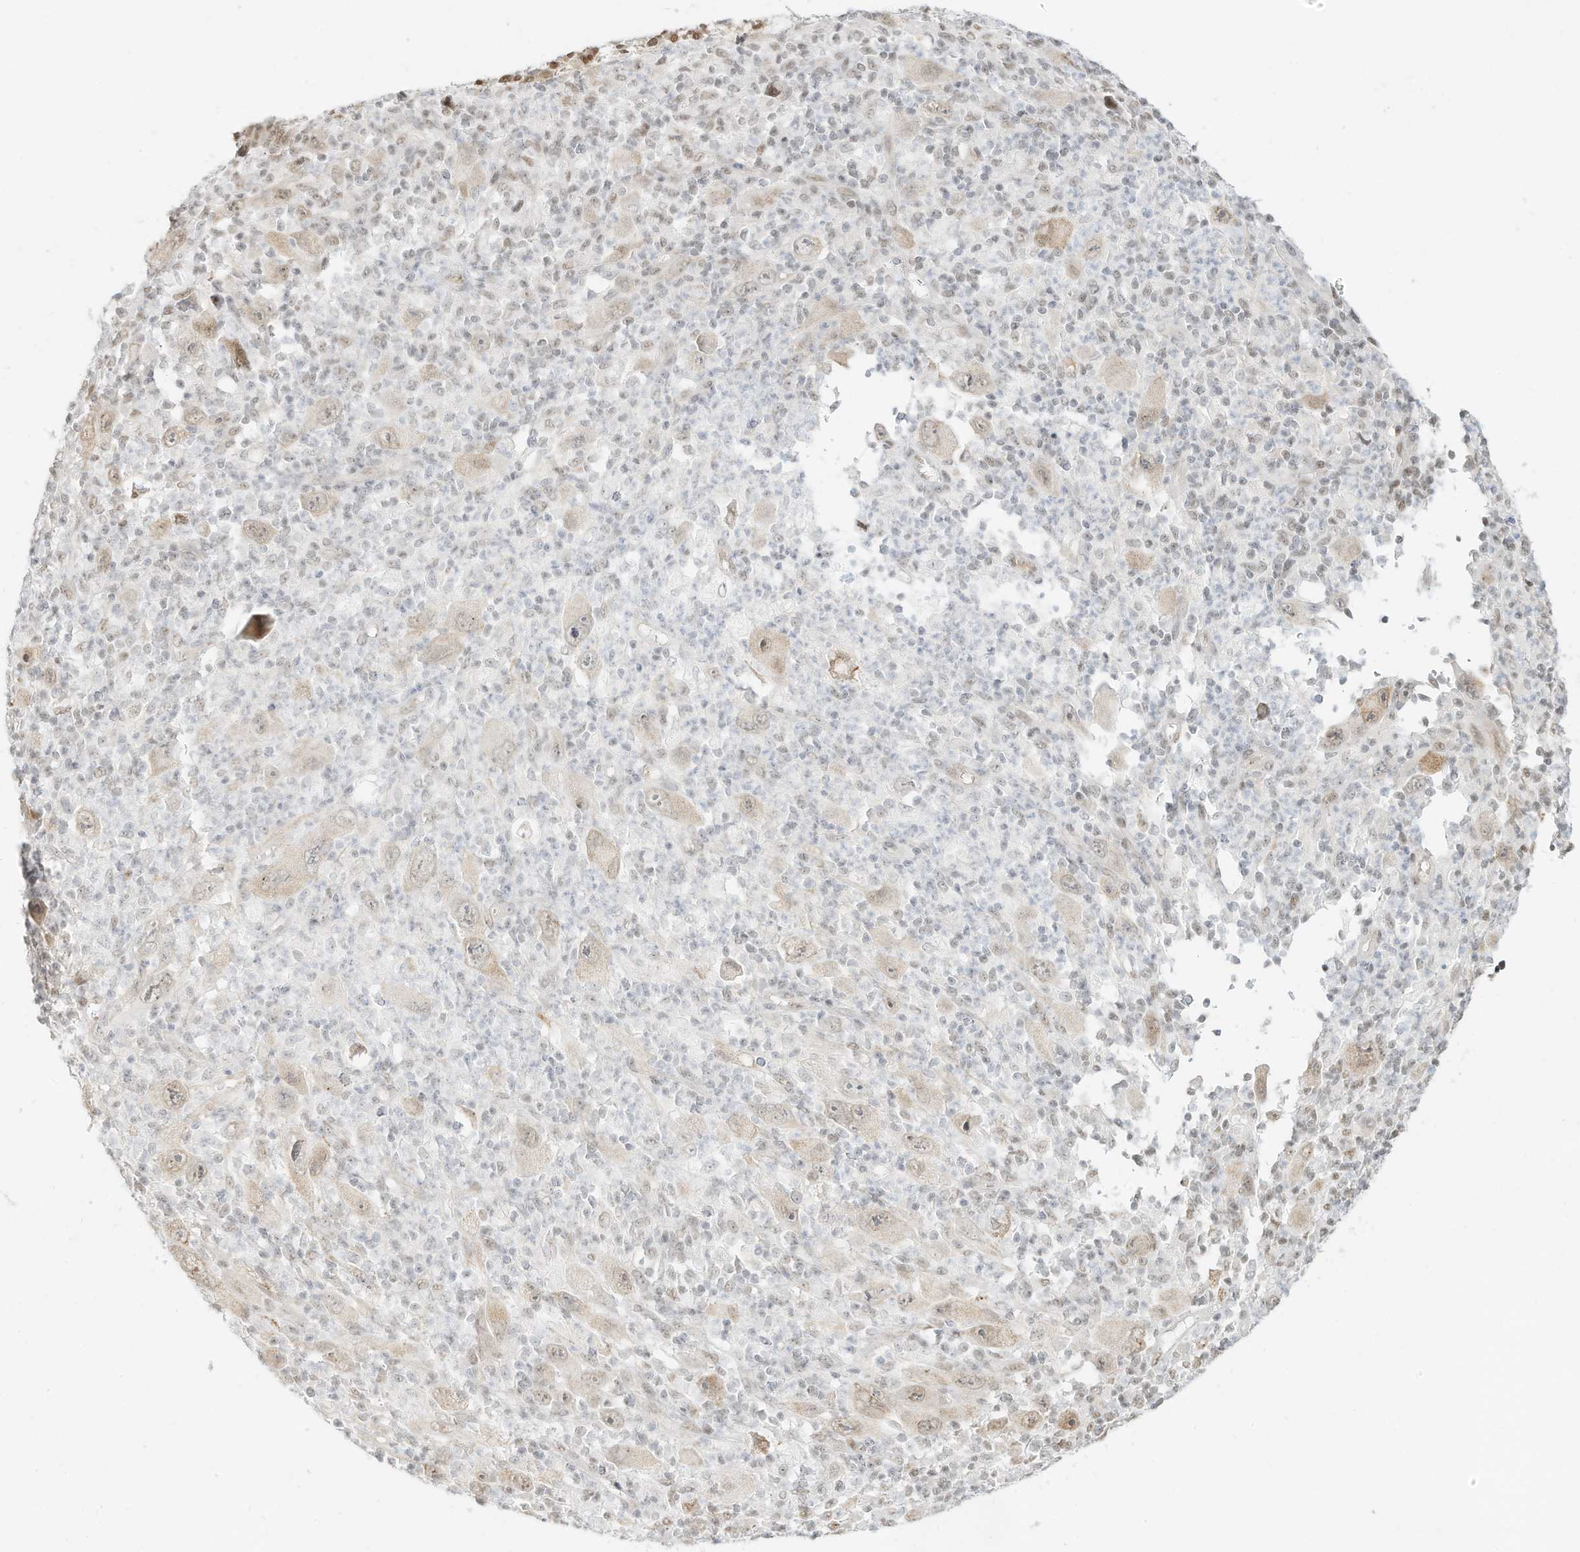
{"staining": {"intensity": "negative", "quantity": "none", "location": "none"}, "tissue": "melanoma", "cell_type": "Tumor cells", "image_type": "cancer", "snomed": [{"axis": "morphology", "description": "Malignant melanoma, Metastatic site"}, {"axis": "topography", "description": "Skin"}], "caption": "Immunohistochemistry (IHC) image of malignant melanoma (metastatic site) stained for a protein (brown), which exhibits no expression in tumor cells.", "gene": "NHSL1", "patient": {"sex": "female", "age": 56}}